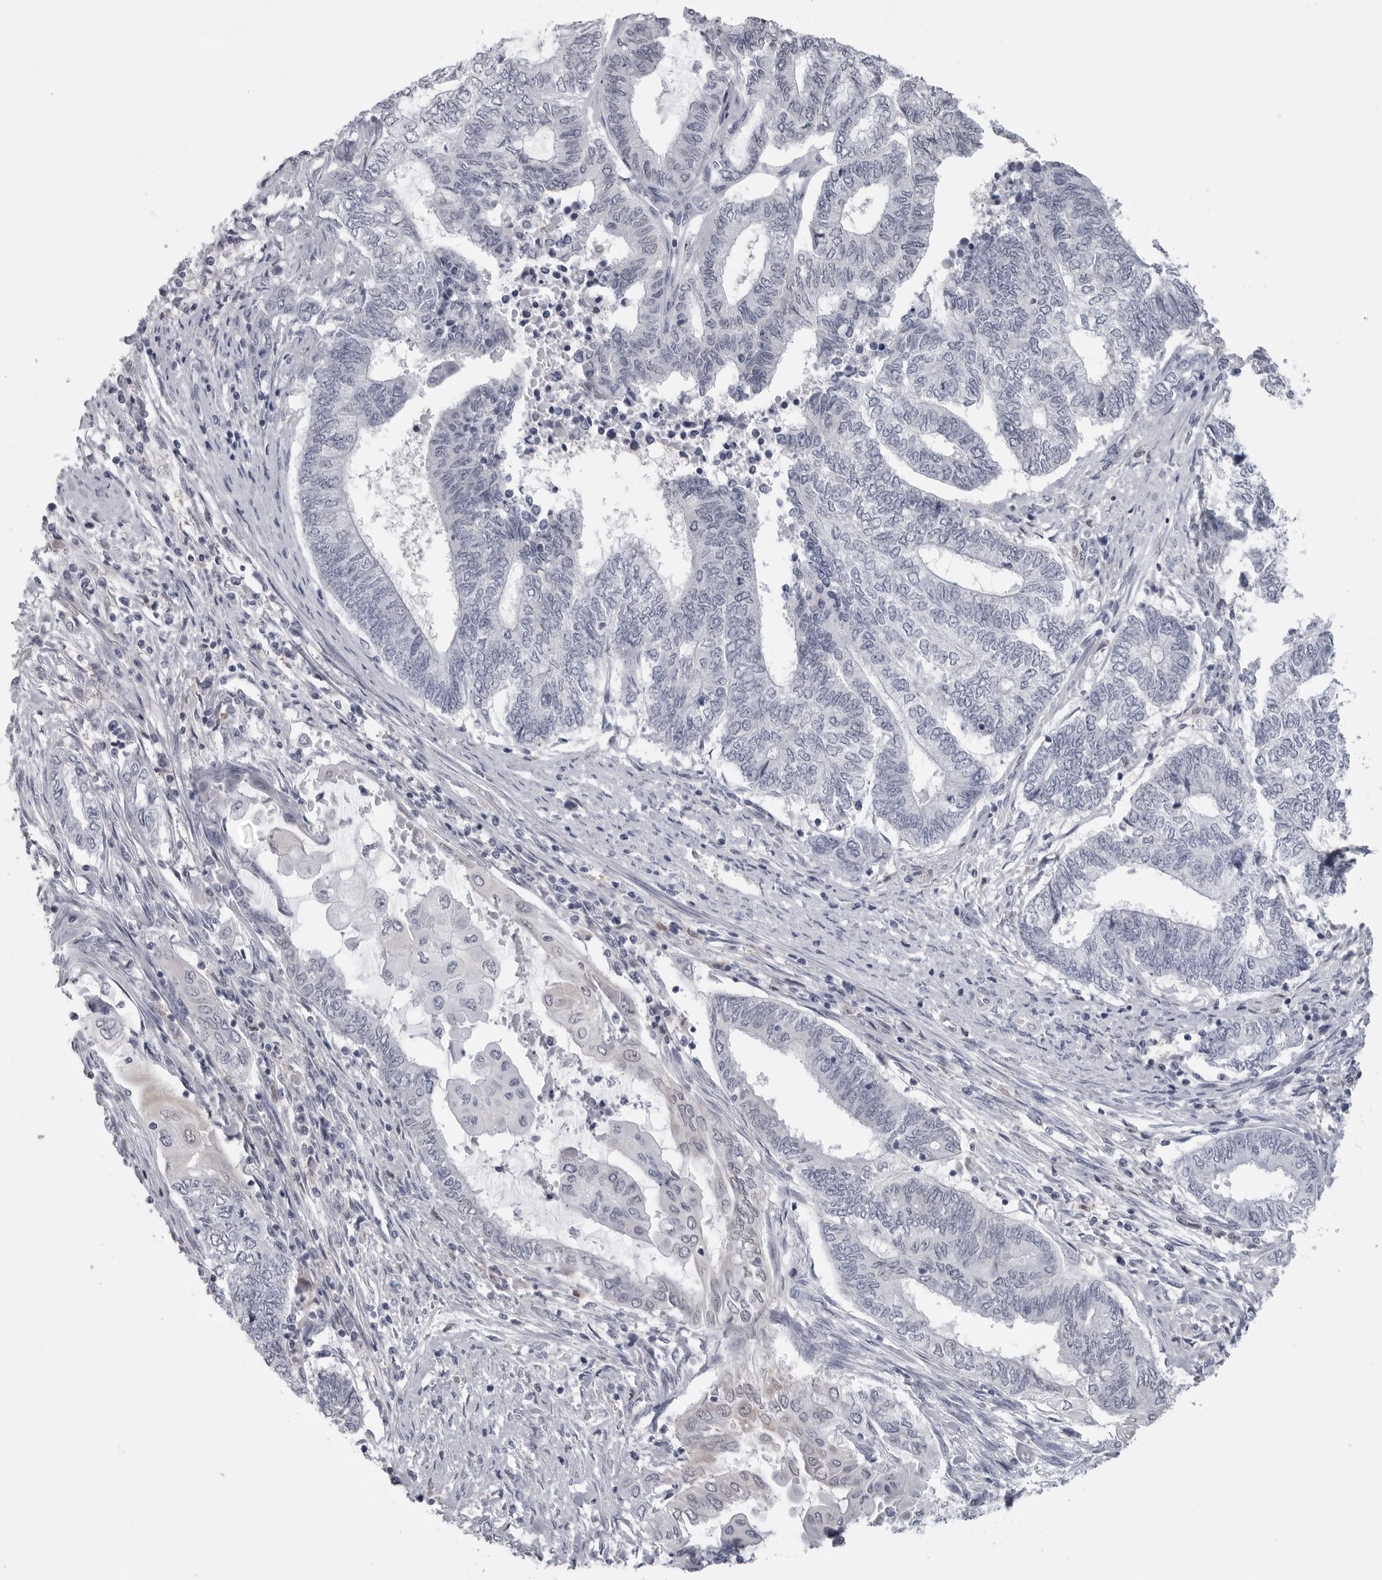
{"staining": {"intensity": "negative", "quantity": "none", "location": "none"}, "tissue": "endometrial cancer", "cell_type": "Tumor cells", "image_type": "cancer", "snomed": [{"axis": "morphology", "description": "Adenocarcinoma, NOS"}, {"axis": "topography", "description": "Uterus"}, {"axis": "topography", "description": "Endometrium"}], "caption": "An IHC micrograph of adenocarcinoma (endometrial) is shown. There is no staining in tumor cells of adenocarcinoma (endometrial).", "gene": "PNPO", "patient": {"sex": "female", "age": 70}}